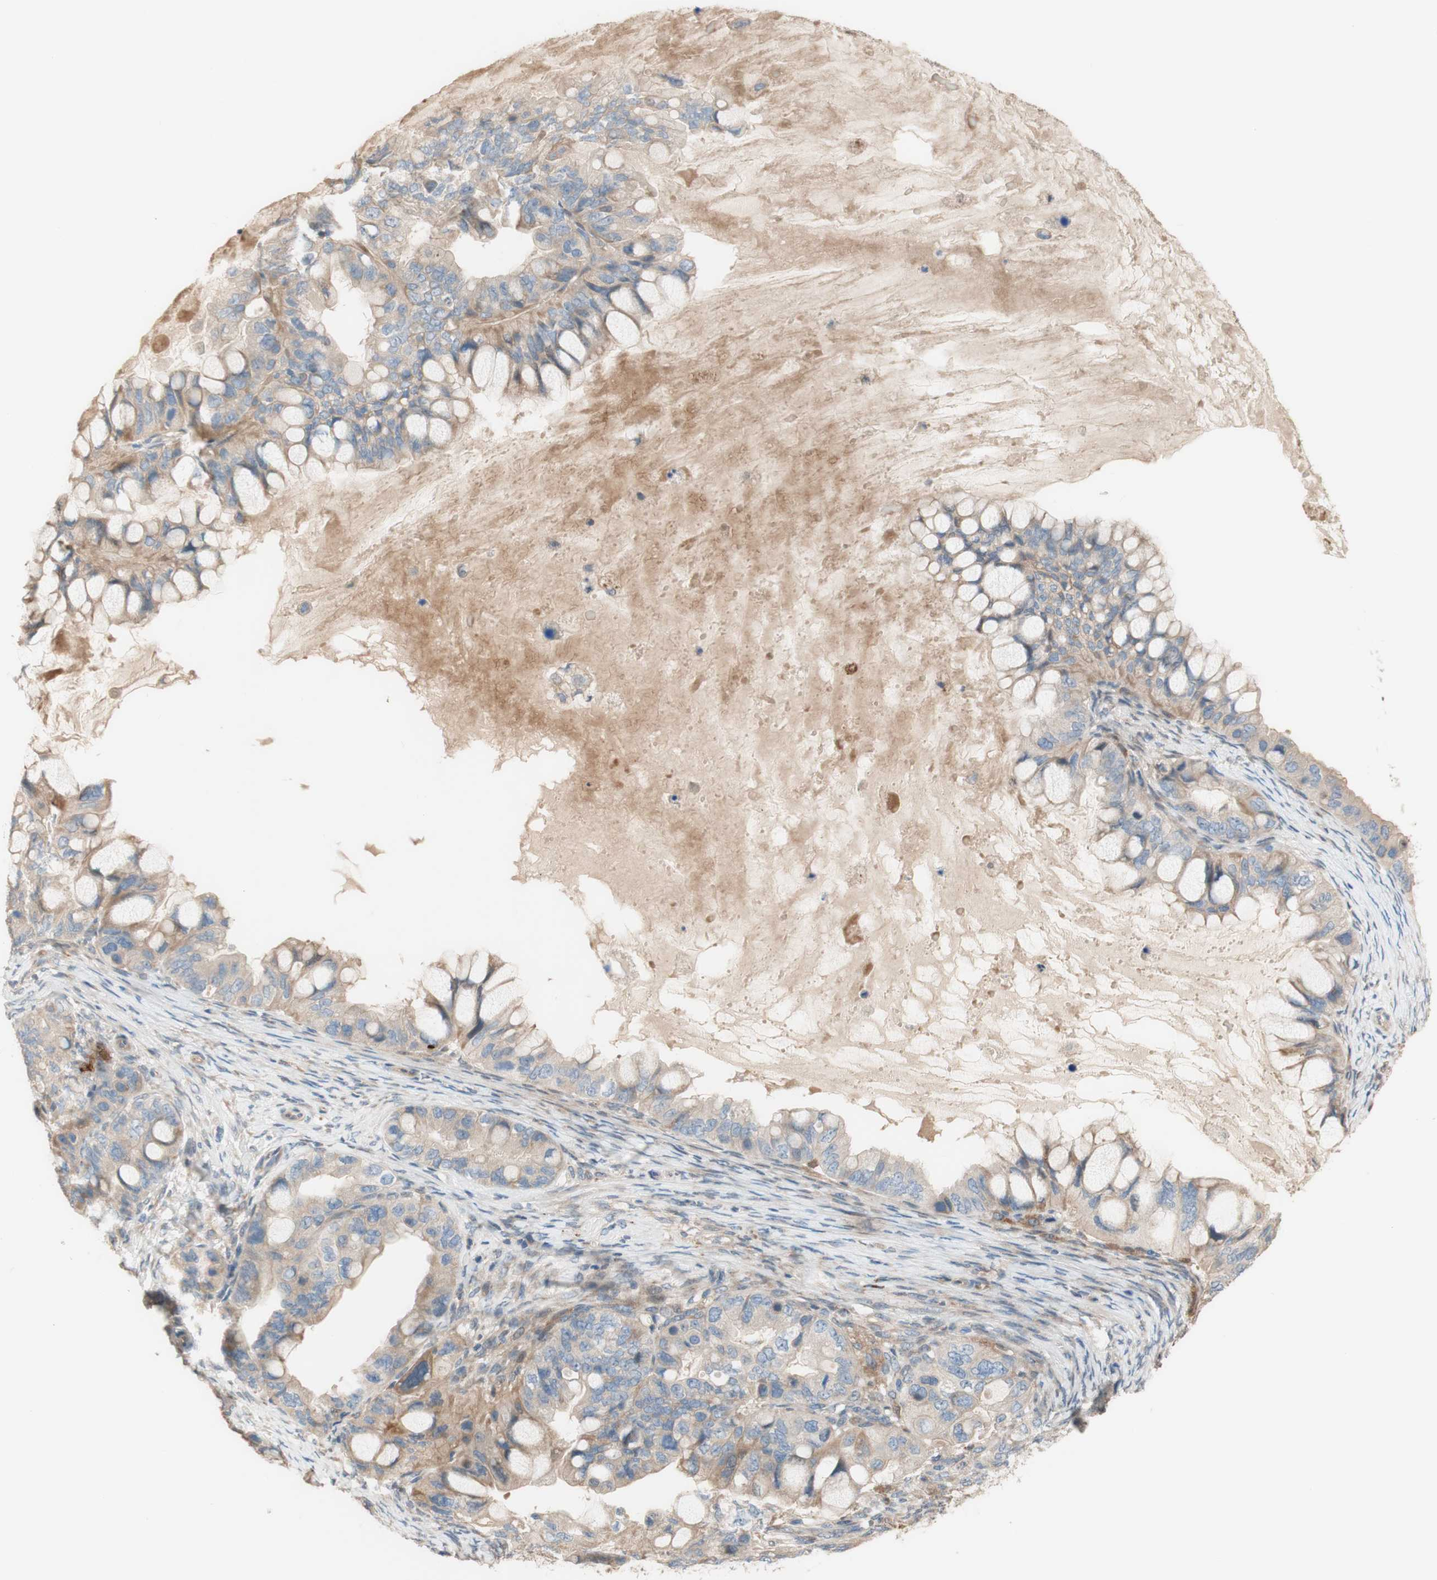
{"staining": {"intensity": "weak", "quantity": ">75%", "location": "cytoplasmic/membranous"}, "tissue": "ovarian cancer", "cell_type": "Tumor cells", "image_type": "cancer", "snomed": [{"axis": "morphology", "description": "Cystadenocarcinoma, mucinous, NOS"}, {"axis": "topography", "description": "Ovary"}], "caption": "Immunohistochemical staining of ovarian cancer demonstrates low levels of weak cytoplasmic/membranous expression in approximately >75% of tumor cells.", "gene": "PTPN21", "patient": {"sex": "female", "age": 80}}